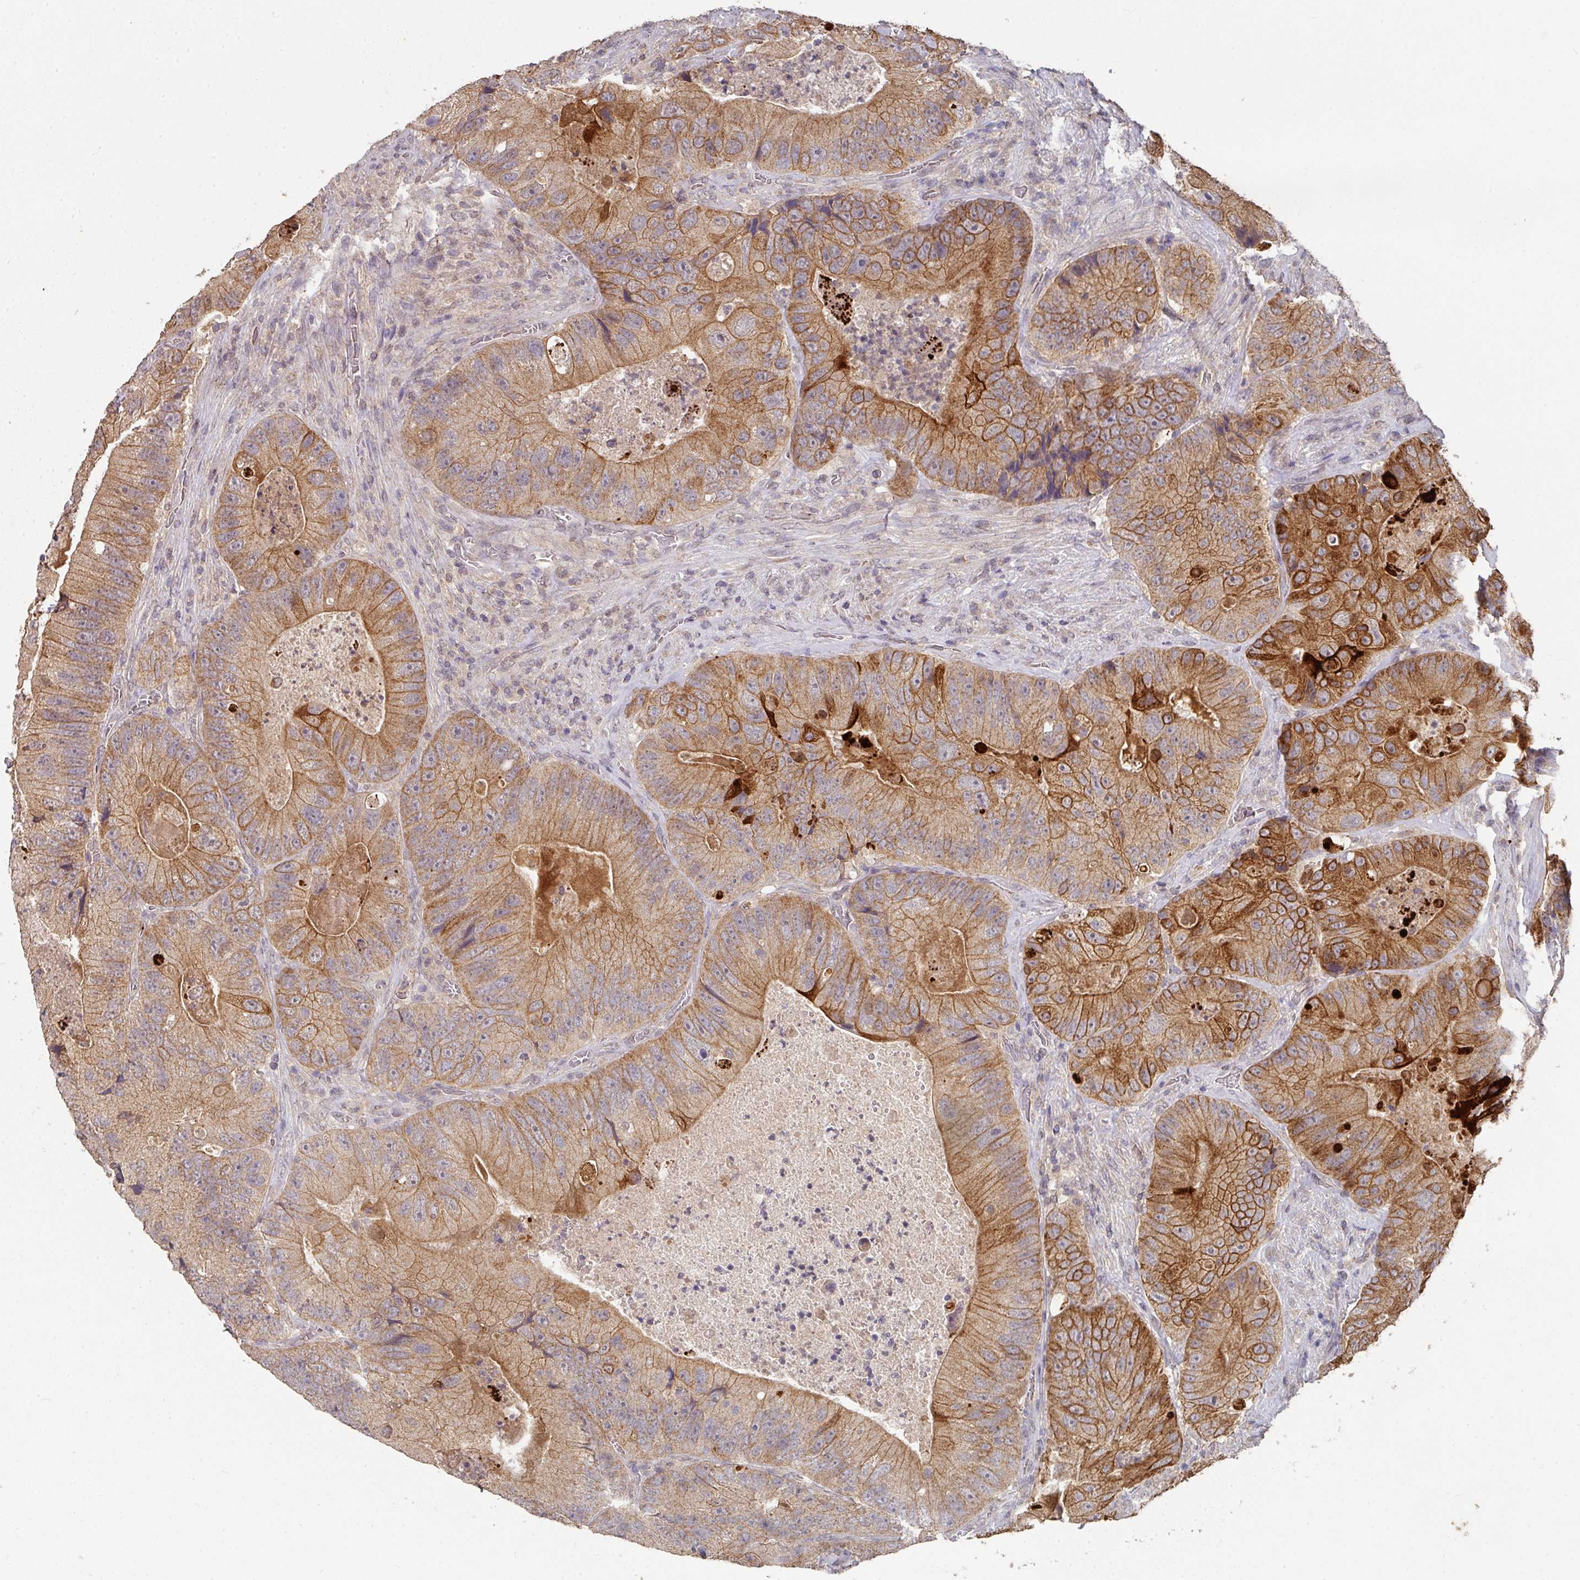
{"staining": {"intensity": "moderate", "quantity": ">75%", "location": "cytoplasmic/membranous"}, "tissue": "colorectal cancer", "cell_type": "Tumor cells", "image_type": "cancer", "snomed": [{"axis": "morphology", "description": "Adenocarcinoma, NOS"}, {"axis": "topography", "description": "Colon"}], "caption": "IHC (DAB) staining of human colorectal adenocarcinoma reveals moderate cytoplasmic/membranous protein positivity in approximately >75% of tumor cells. The staining was performed using DAB, with brown indicating positive protein expression. Nuclei are stained blue with hematoxylin.", "gene": "EXTL3", "patient": {"sex": "female", "age": 86}}